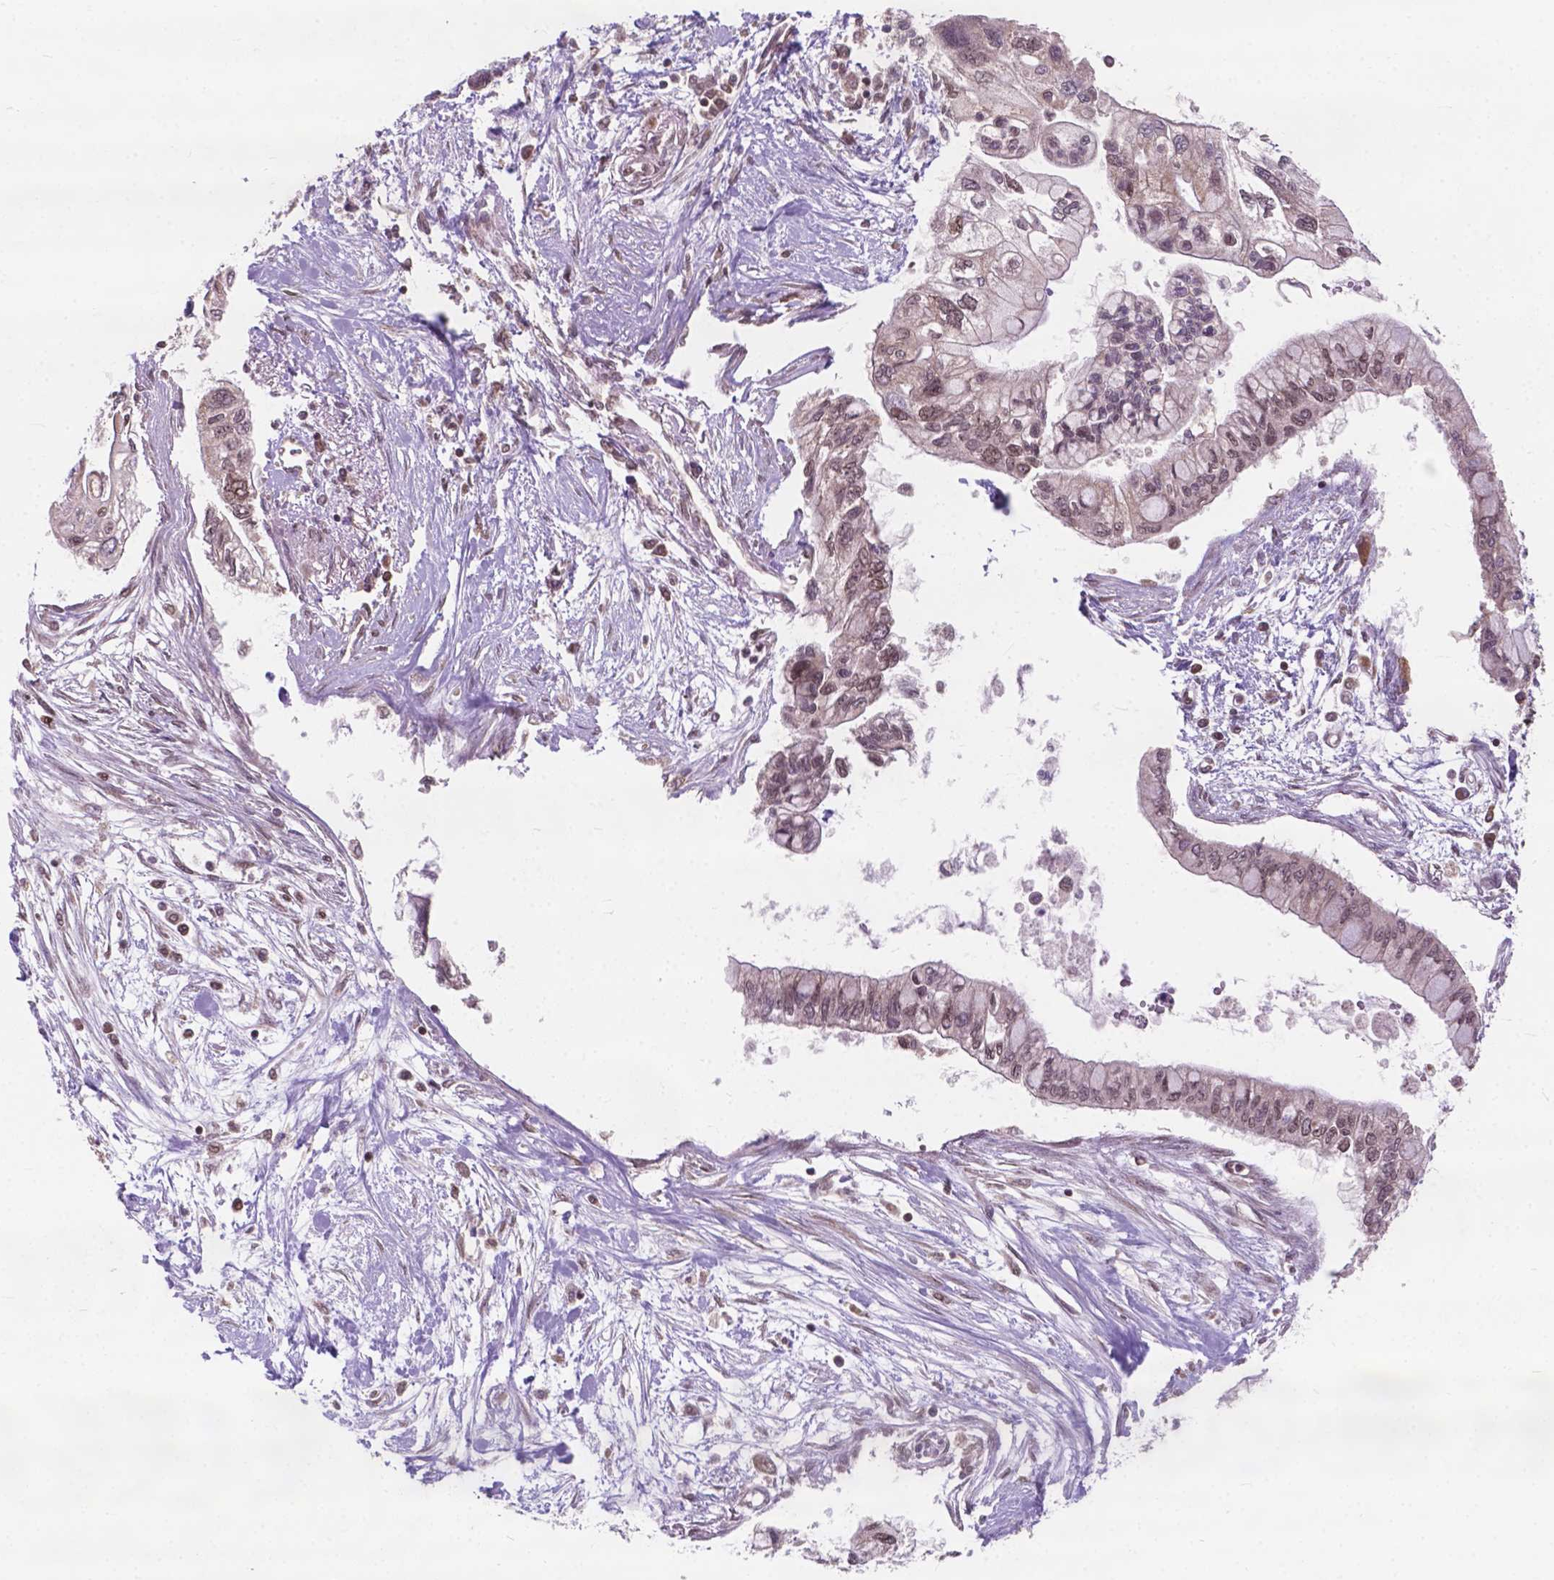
{"staining": {"intensity": "weak", "quantity": ">75%", "location": "nuclear"}, "tissue": "pancreatic cancer", "cell_type": "Tumor cells", "image_type": "cancer", "snomed": [{"axis": "morphology", "description": "Adenocarcinoma, NOS"}, {"axis": "topography", "description": "Pancreas"}], "caption": "Pancreatic cancer (adenocarcinoma) stained with a protein marker reveals weak staining in tumor cells.", "gene": "MRPL33", "patient": {"sex": "female", "age": 77}}